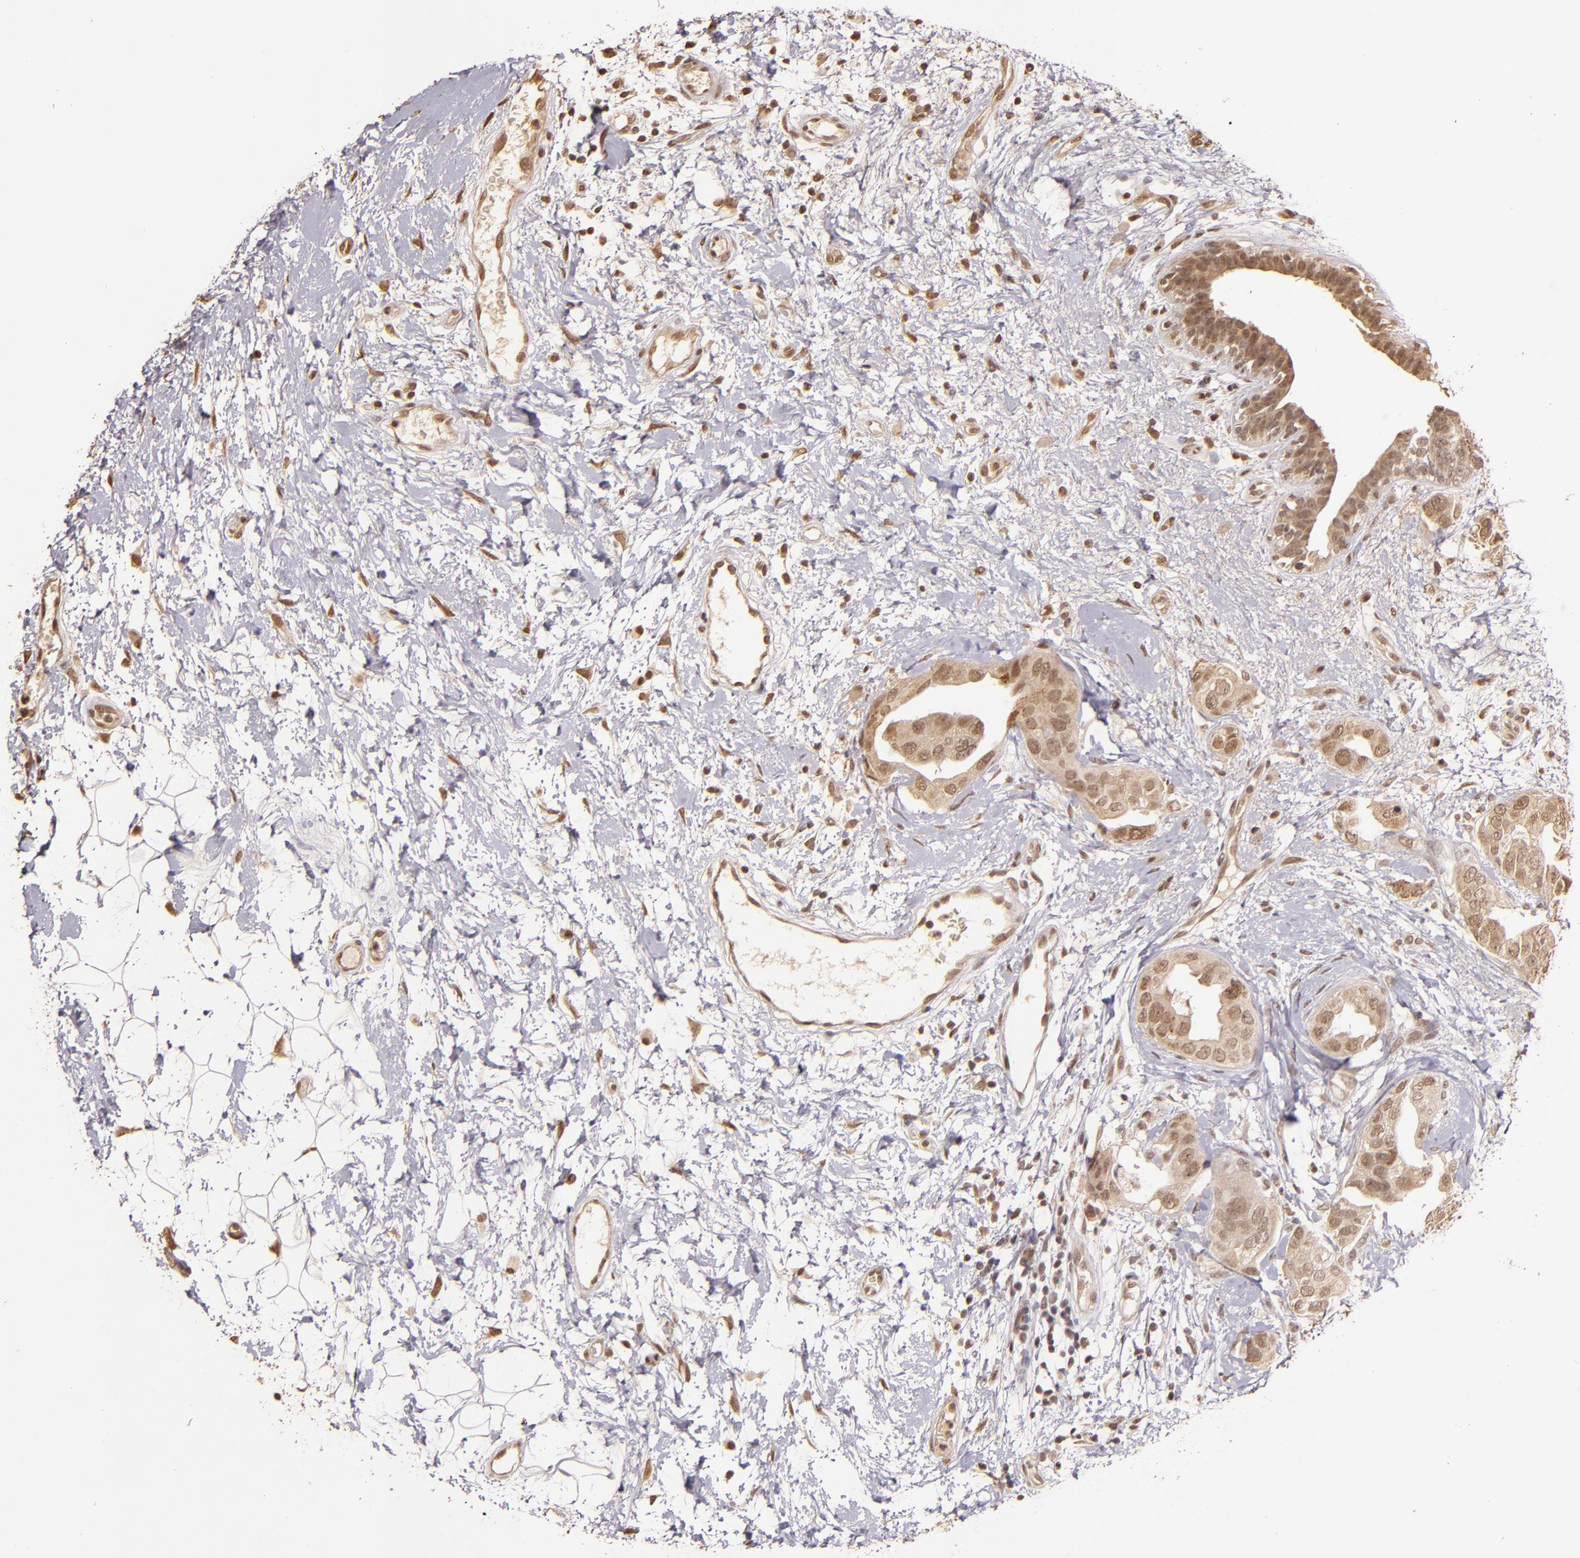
{"staining": {"intensity": "moderate", "quantity": ">75%", "location": "cytoplasmic/membranous,nuclear"}, "tissue": "breast cancer", "cell_type": "Tumor cells", "image_type": "cancer", "snomed": [{"axis": "morphology", "description": "Duct carcinoma"}, {"axis": "topography", "description": "Breast"}], "caption": "Immunohistochemistry (IHC) of human breast infiltrating ductal carcinoma demonstrates medium levels of moderate cytoplasmic/membranous and nuclear staining in about >75% of tumor cells. (brown staining indicates protein expression, while blue staining denotes nuclei).", "gene": "CUL1", "patient": {"sex": "female", "age": 40}}